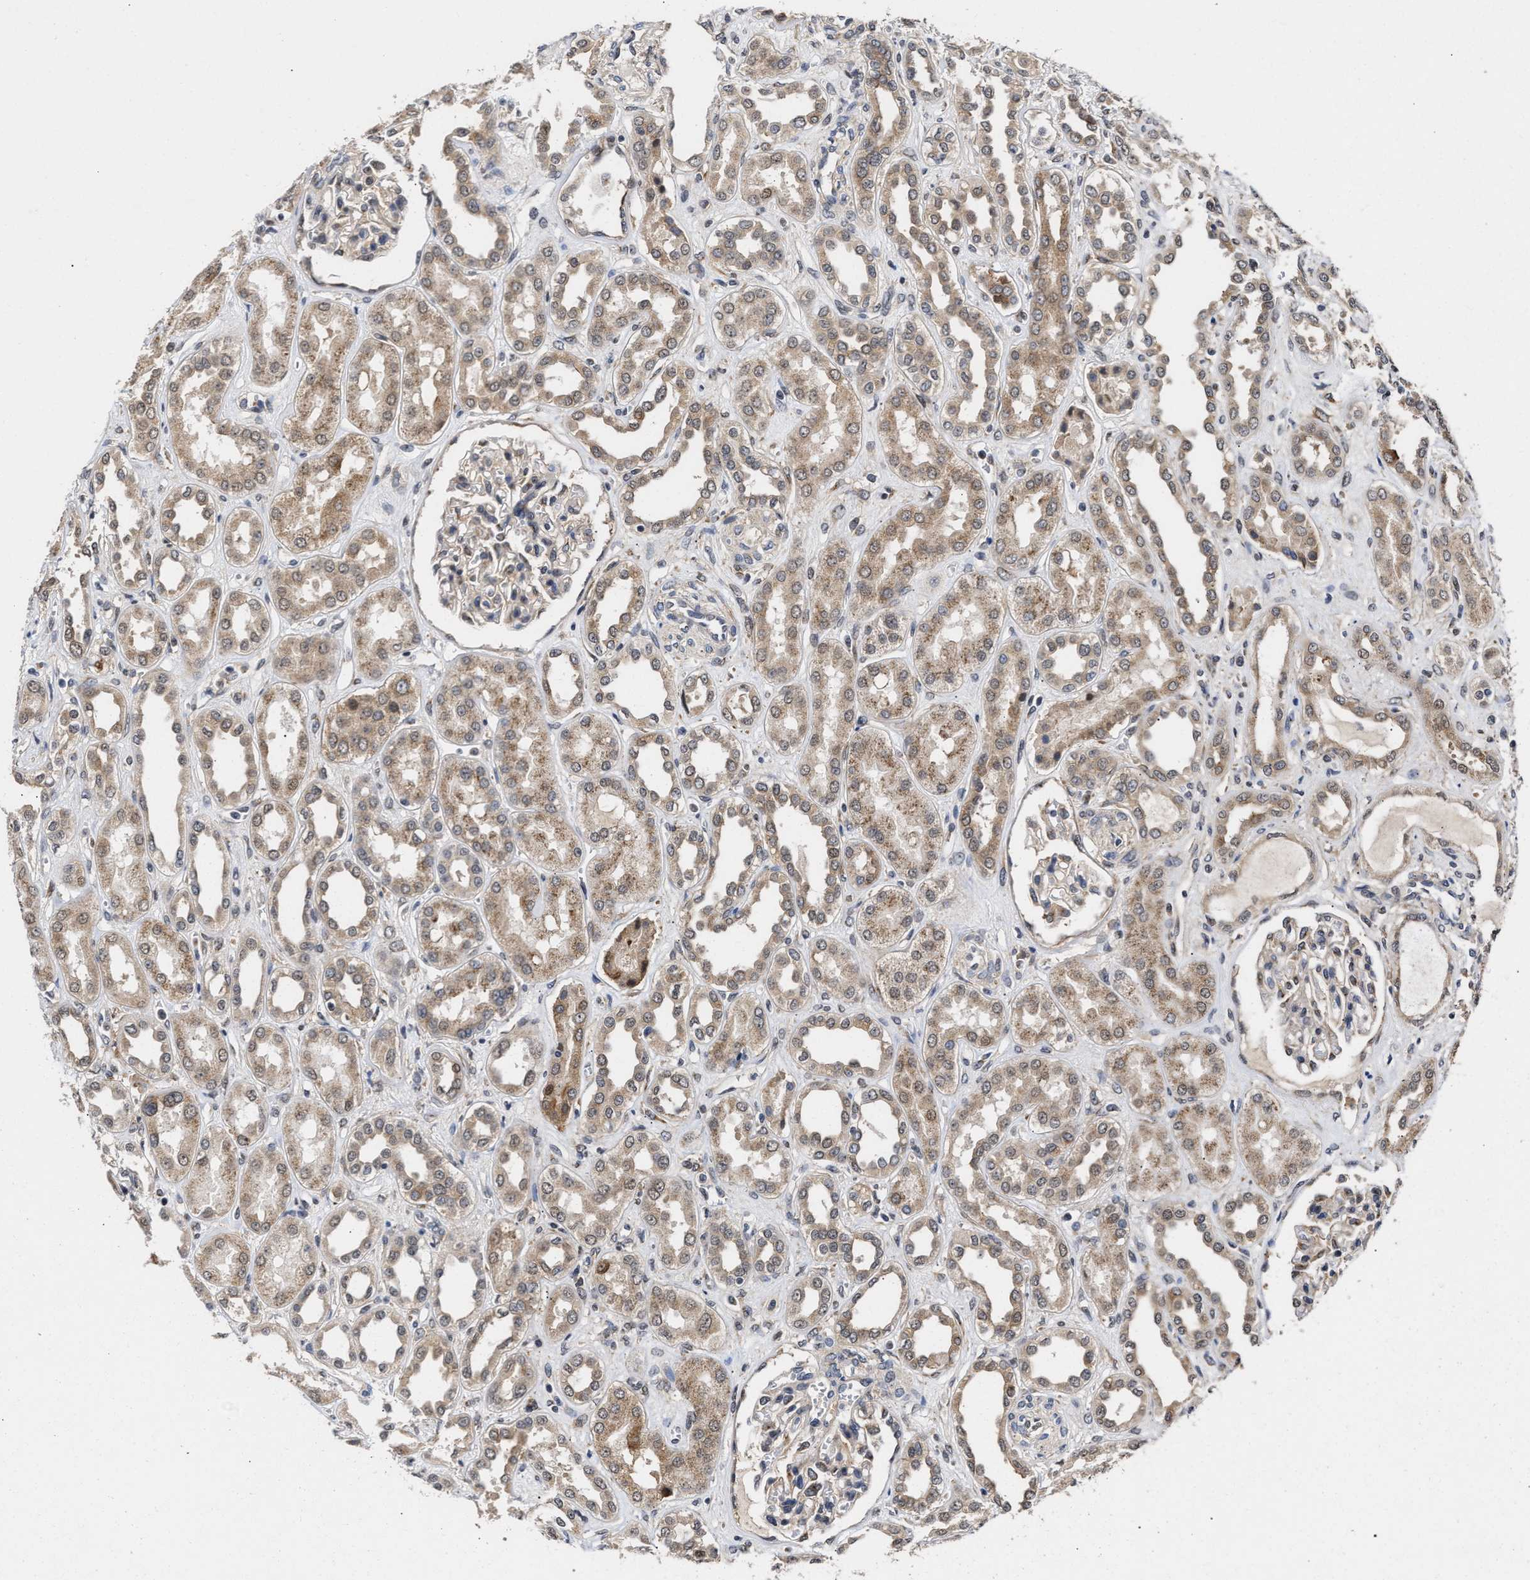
{"staining": {"intensity": "weak", "quantity": "<25%", "location": "cytoplasmic/membranous"}, "tissue": "kidney", "cell_type": "Cells in glomeruli", "image_type": "normal", "snomed": [{"axis": "morphology", "description": "Normal tissue, NOS"}, {"axis": "topography", "description": "Kidney"}], "caption": "High power microscopy micrograph of an IHC histopathology image of unremarkable kidney, revealing no significant expression in cells in glomeruli. (DAB (3,3'-diaminobenzidine) IHC visualized using brightfield microscopy, high magnification).", "gene": "CLIP2", "patient": {"sex": "male", "age": 59}}